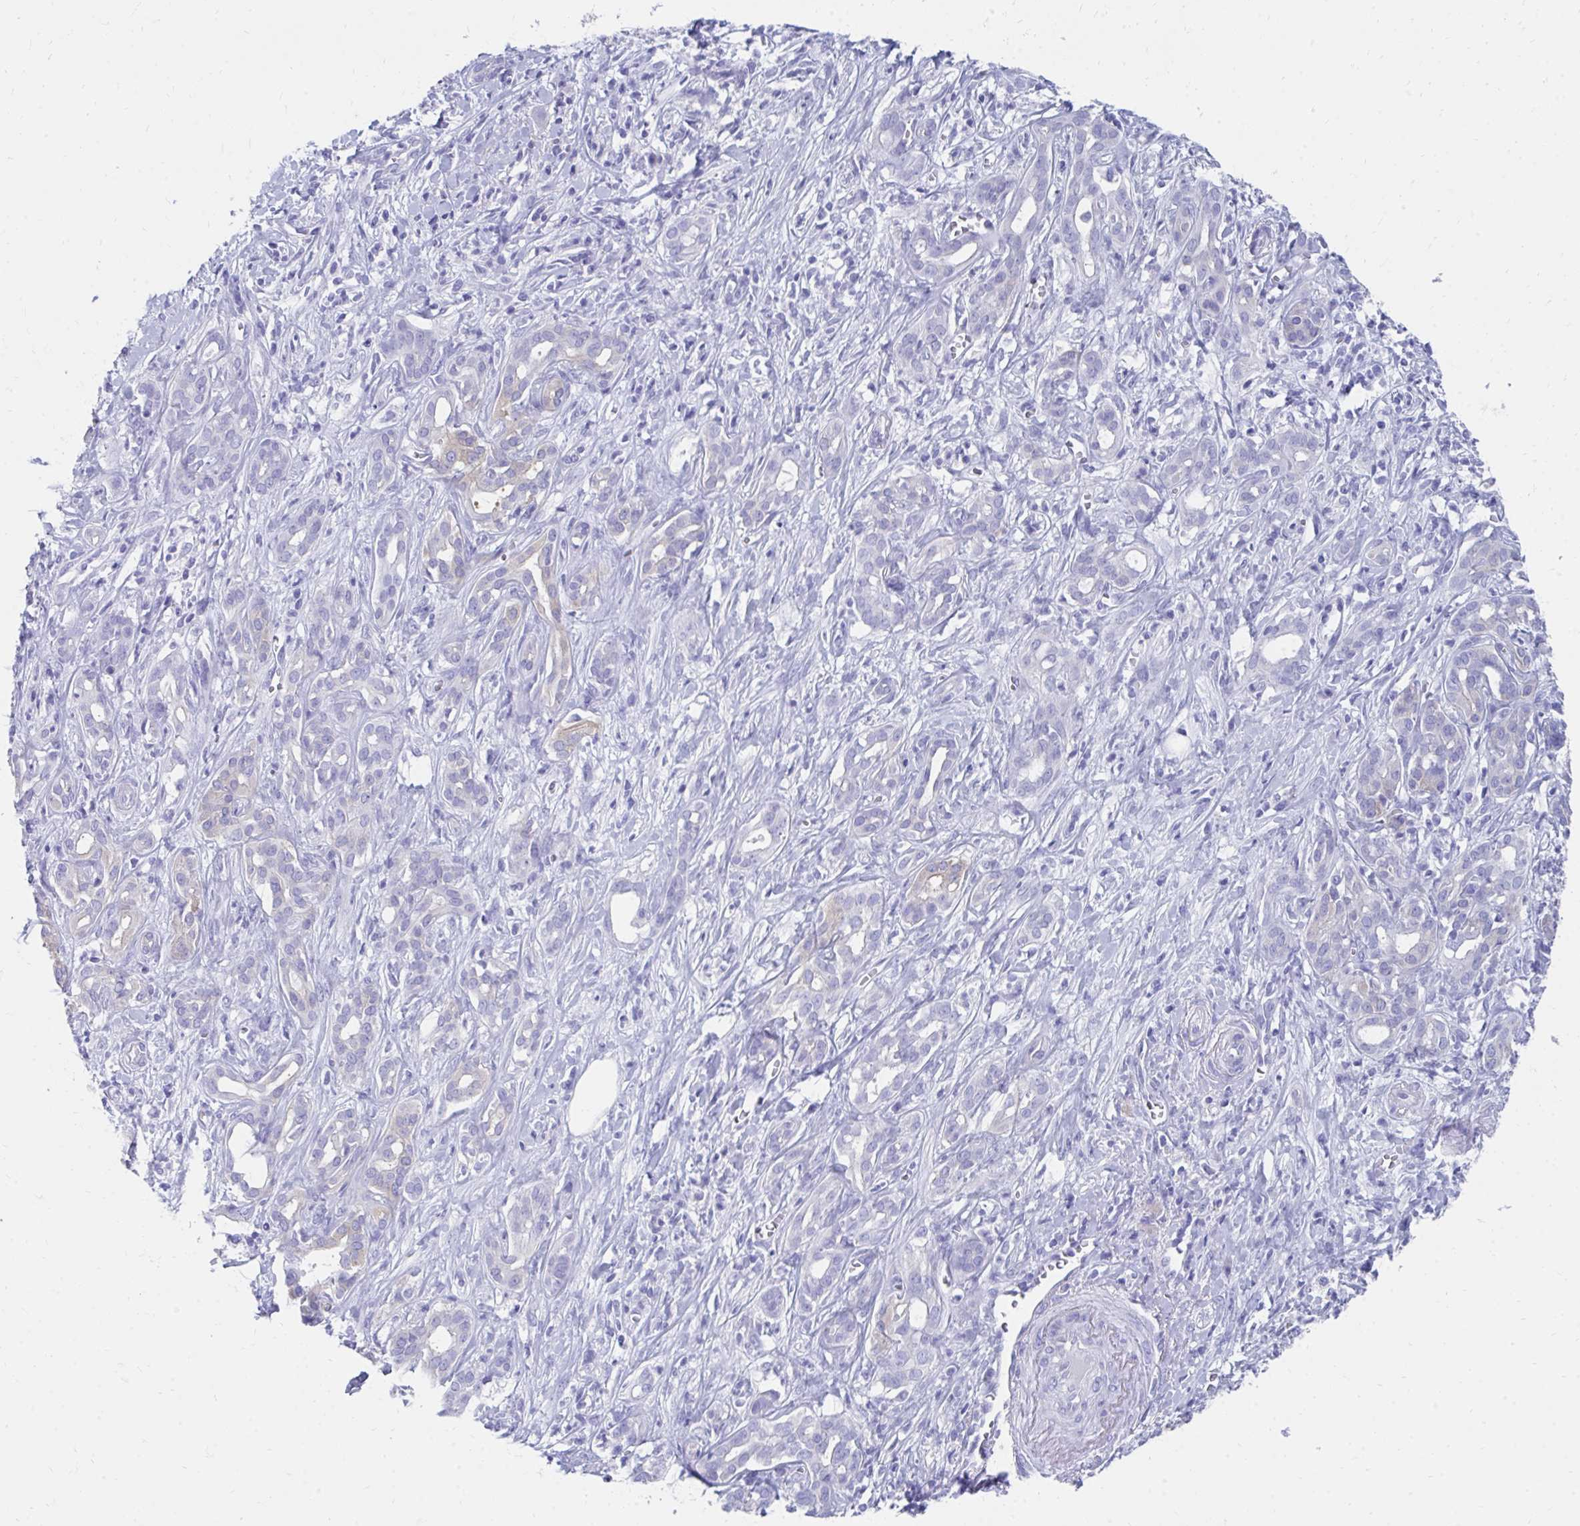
{"staining": {"intensity": "negative", "quantity": "none", "location": "none"}, "tissue": "pancreatic cancer", "cell_type": "Tumor cells", "image_type": "cancer", "snomed": [{"axis": "morphology", "description": "Adenocarcinoma, NOS"}, {"axis": "topography", "description": "Pancreas"}], "caption": "Immunohistochemical staining of human pancreatic adenocarcinoma displays no significant expression in tumor cells. Nuclei are stained in blue.", "gene": "HGD", "patient": {"sex": "male", "age": 61}}